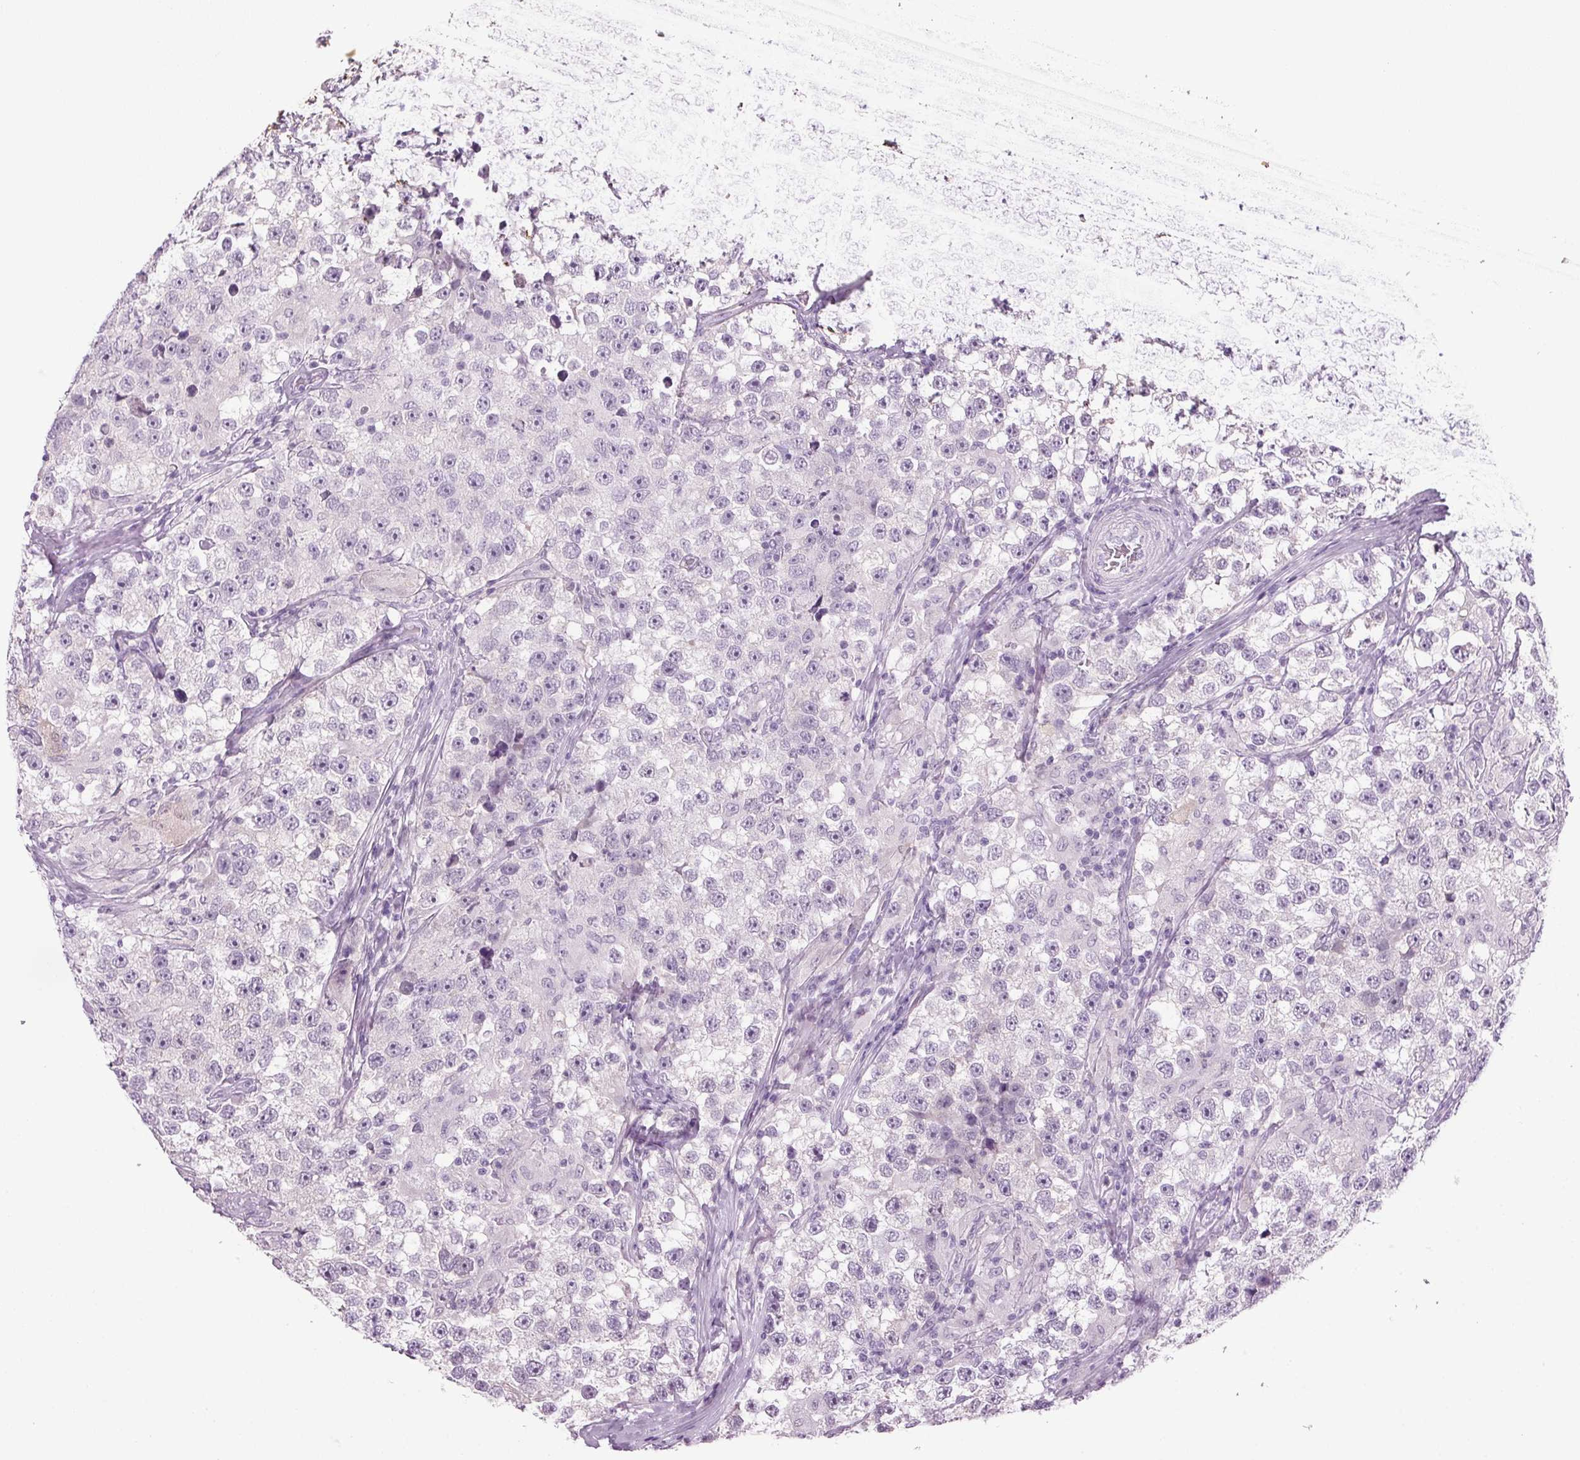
{"staining": {"intensity": "negative", "quantity": "none", "location": "none"}, "tissue": "testis cancer", "cell_type": "Tumor cells", "image_type": "cancer", "snomed": [{"axis": "morphology", "description": "Seminoma, NOS"}, {"axis": "topography", "description": "Testis"}], "caption": "This is an IHC image of human testis seminoma. There is no expression in tumor cells.", "gene": "PPP1R1A", "patient": {"sex": "male", "age": 46}}